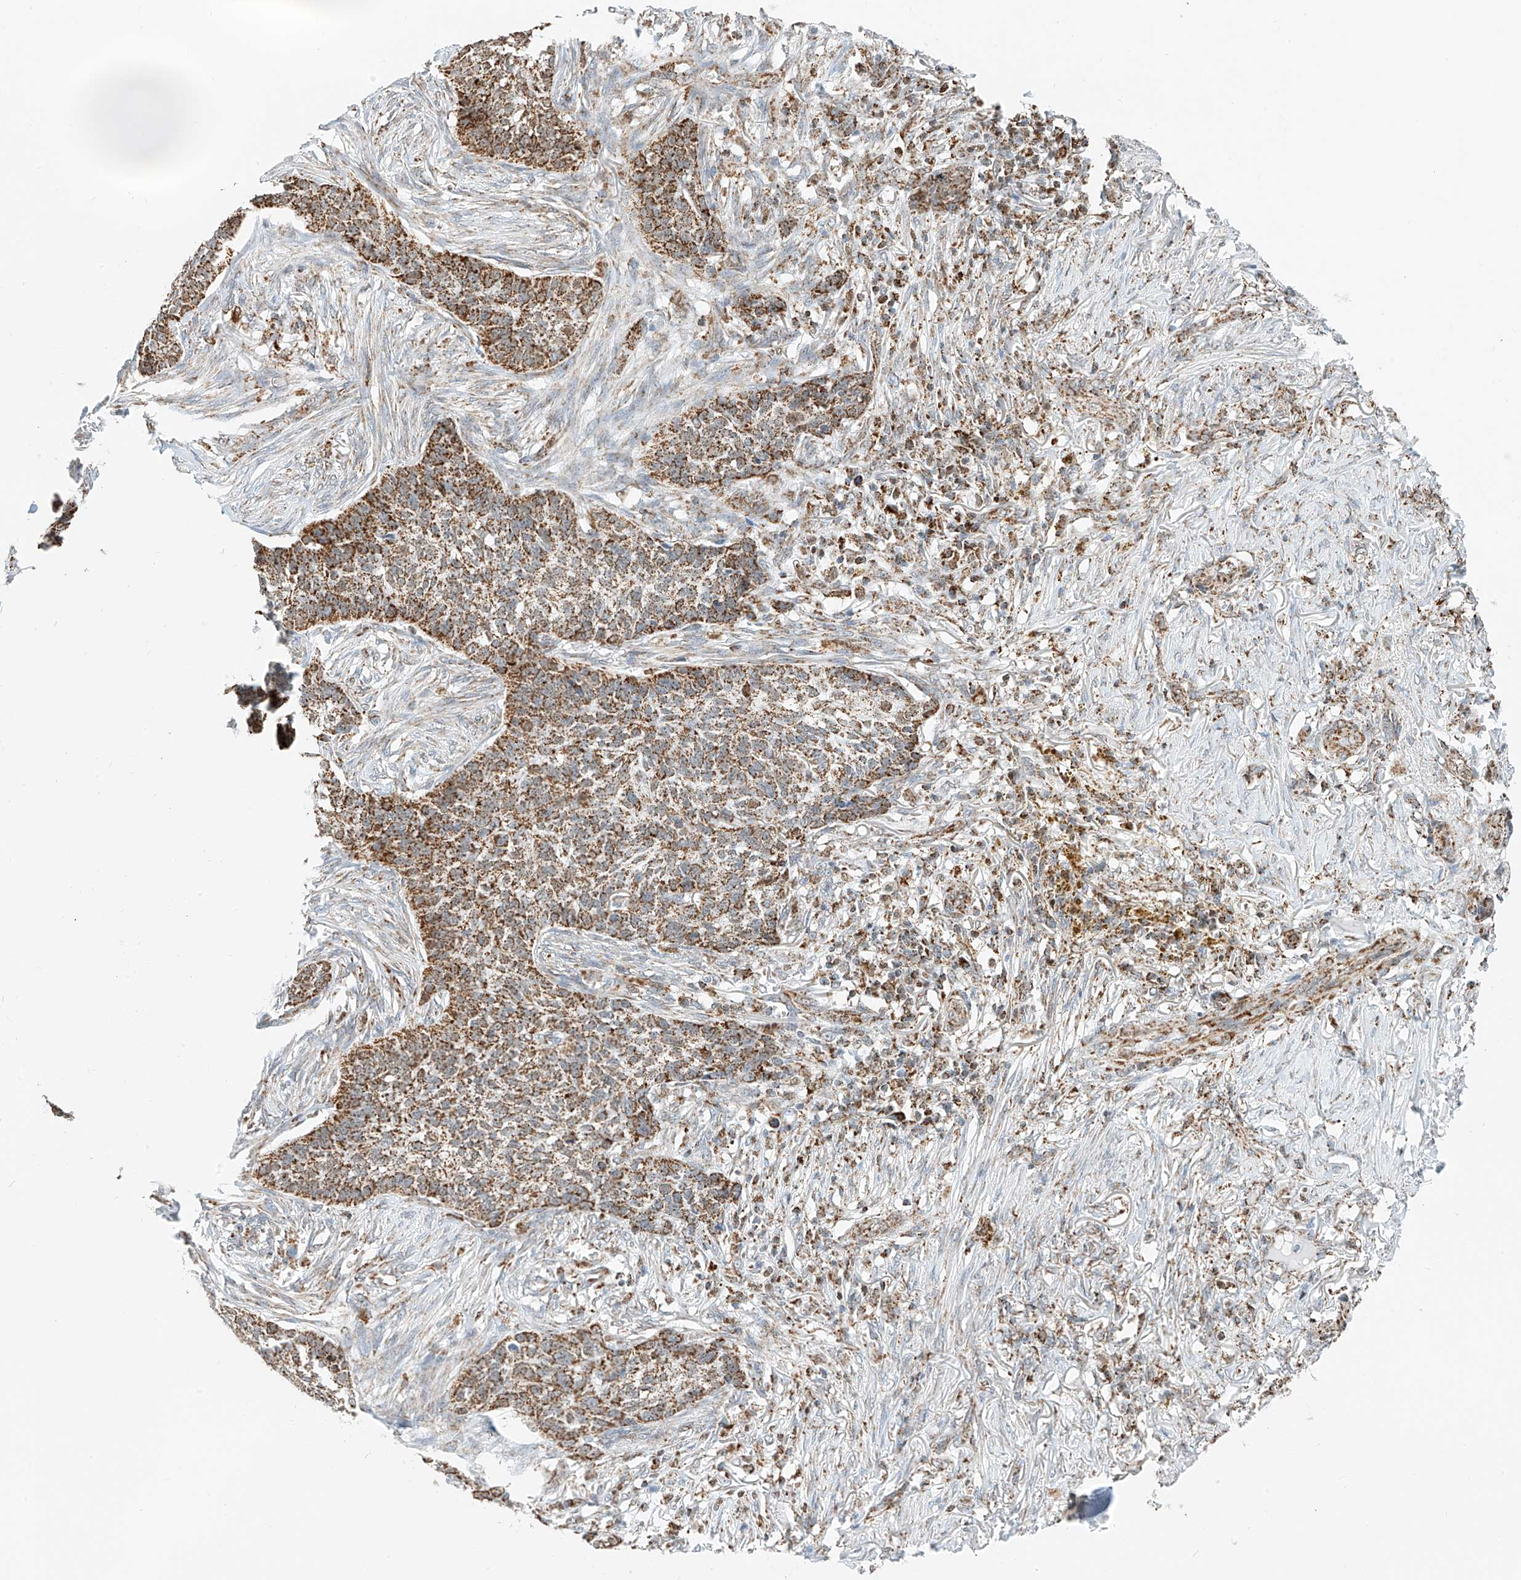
{"staining": {"intensity": "moderate", "quantity": ">75%", "location": "cytoplasmic/membranous"}, "tissue": "skin cancer", "cell_type": "Tumor cells", "image_type": "cancer", "snomed": [{"axis": "morphology", "description": "Basal cell carcinoma"}, {"axis": "topography", "description": "Skin"}], "caption": "Immunohistochemistry of human skin cancer reveals medium levels of moderate cytoplasmic/membranous staining in approximately >75% of tumor cells.", "gene": "PPA2", "patient": {"sex": "male", "age": 85}}